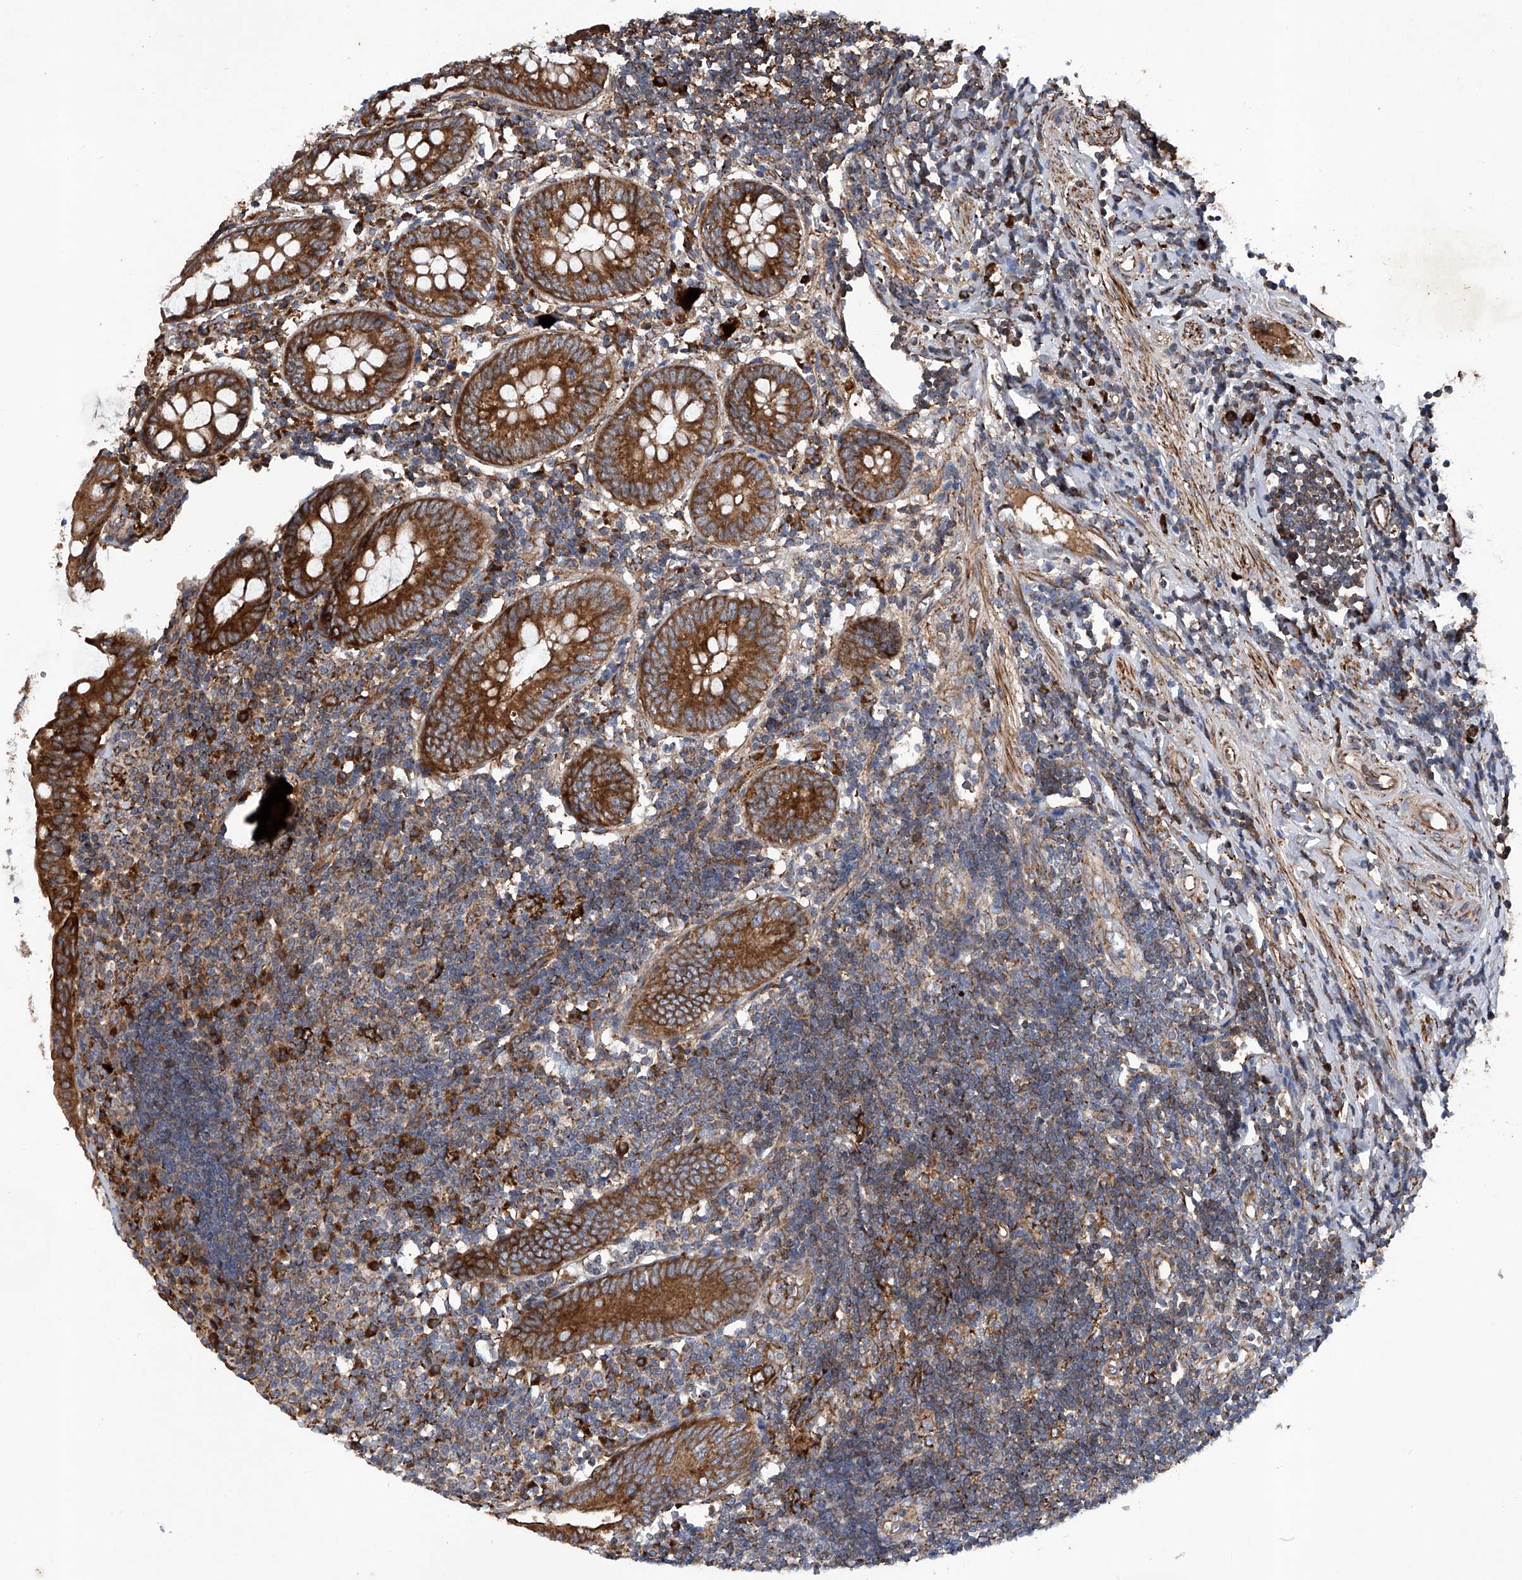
{"staining": {"intensity": "strong", "quantity": ">75%", "location": "cytoplasmic/membranous"}, "tissue": "appendix", "cell_type": "Glandular cells", "image_type": "normal", "snomed": [{"axis": "morphology", "description": "Normal tissue, NOS"}, {"axis": "topography", "description": "Appendix"}], "caption": "An IHC histopathology image of benign tissue is shown. Protein staining in brown highlights strong cytoplasmic/membranous positivity in appendix within glandular cells.", "gene": "ASCC3", "patient": {"sex": "female", "age": 54}}